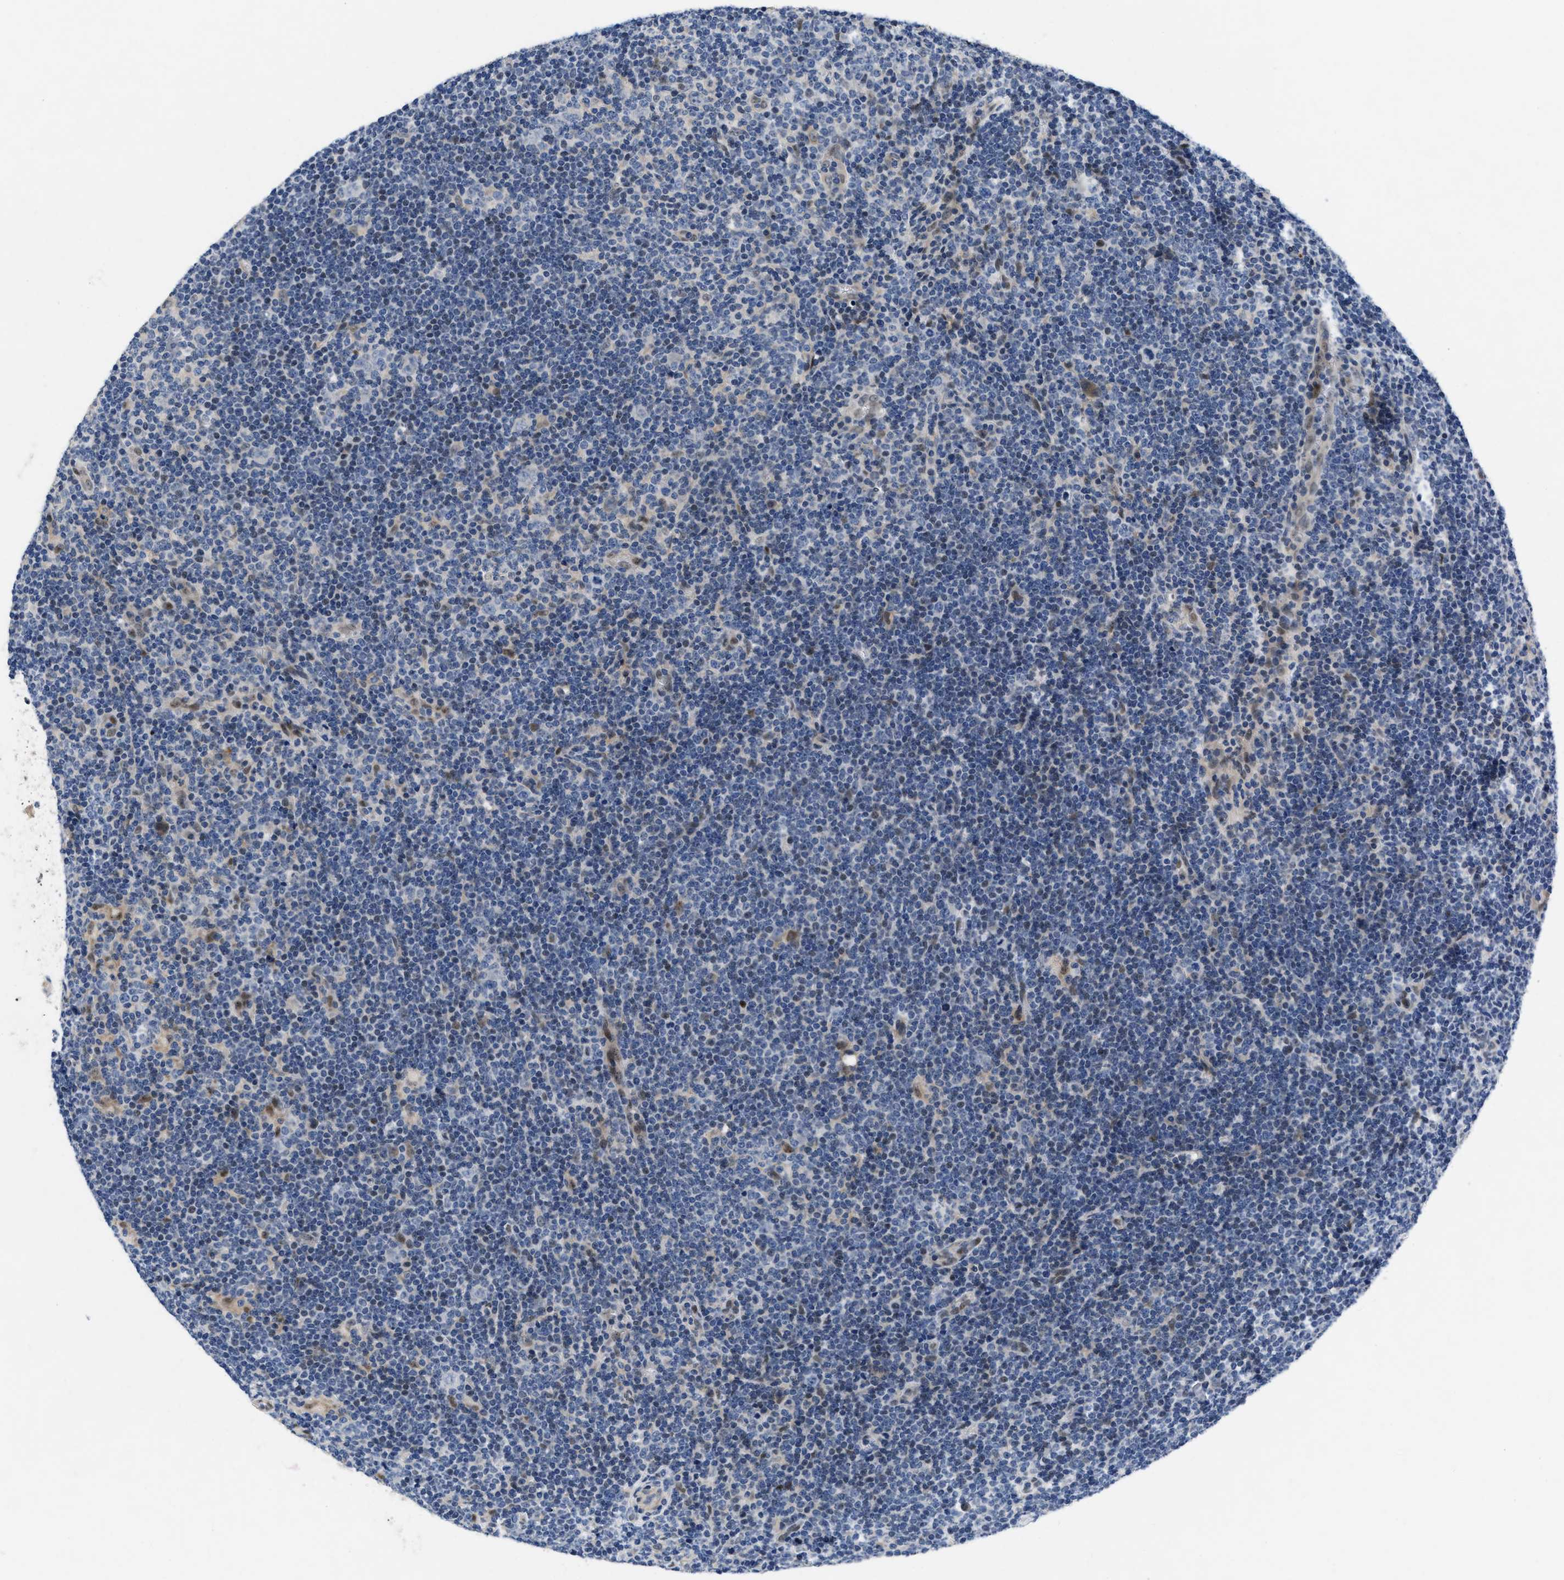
{"staining": {"intensity": "negative", "quantity": "none", "location": "none"}, "tissue": "lymphoma", "cell_type": "Tumor cells", "image_type": "cancer", "snomed": [{"axis": "morphology", "description": "Hodgkin's disease, NOS"}, {"axis": "topography", "description": "Lymph node"}], "caption": "DAB immunohistochemical staining of Hodgkin's disease shows no significant expression in tumor cells.", "gene": "VIP", "patient": {"sex": "female", "age": 57}}